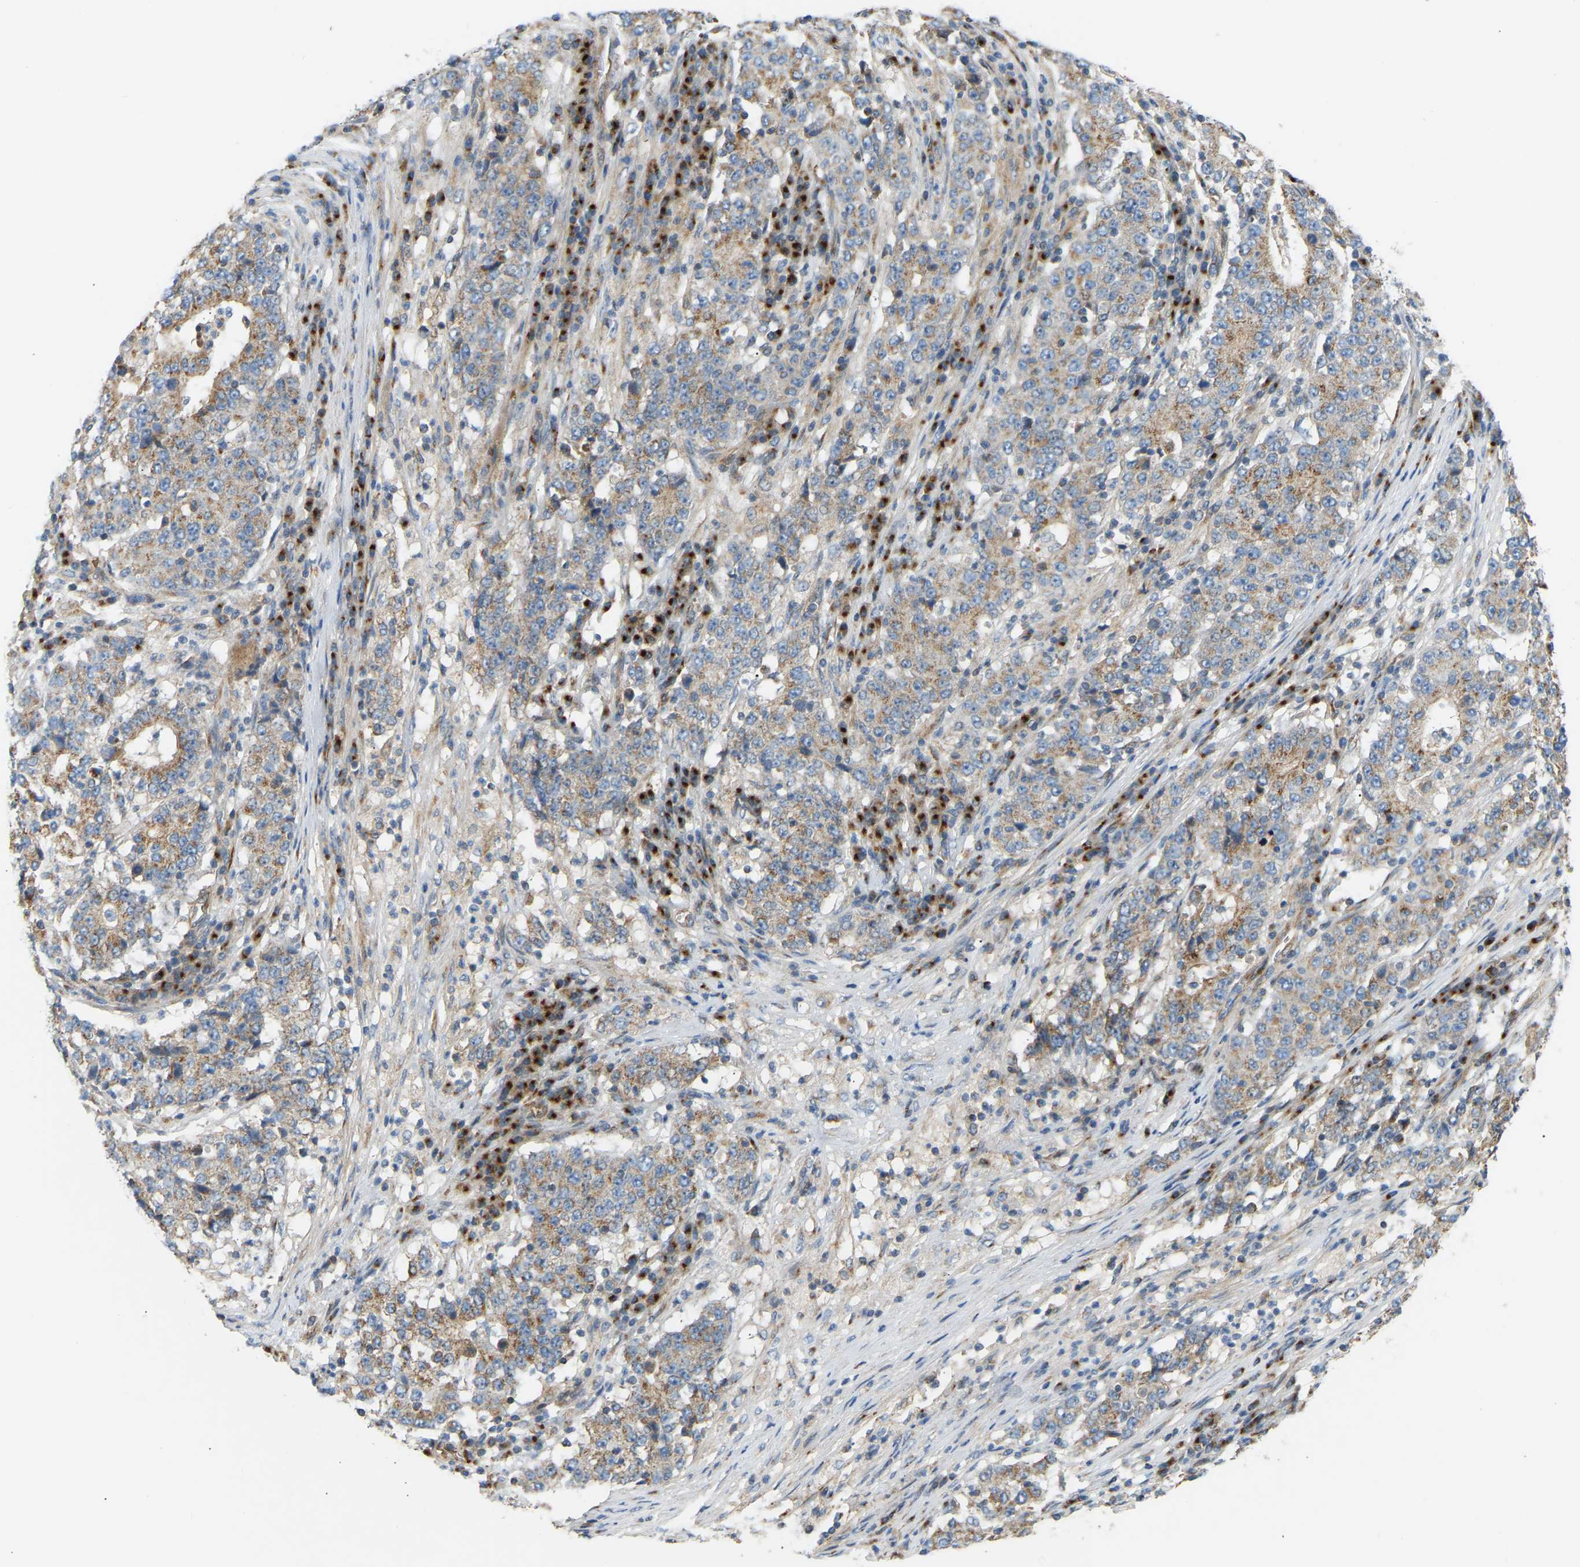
{"staining": {"intensity": "moderate", "quantity": "25%-75%", "location": "cytoplasmic/membranous"}, "tissue": "stomach cancer", "cell_type": "Tumor cells", "image_type": "cancer", "snomed": [{"axis": "morphology", "description": "Adenocarcinoma, NOS"}, {"axis": "topography", "description": "Stomach"}], "caption": "Immunohistochemical staining of human stomach adenocarcinoma demonstrates medium levels of moderate cytoplasmic/membranous protein staining in about 25%-75% of tumor cells.", "gene": "YIPF2", "patient": {"sex": "male", "age": 59}}